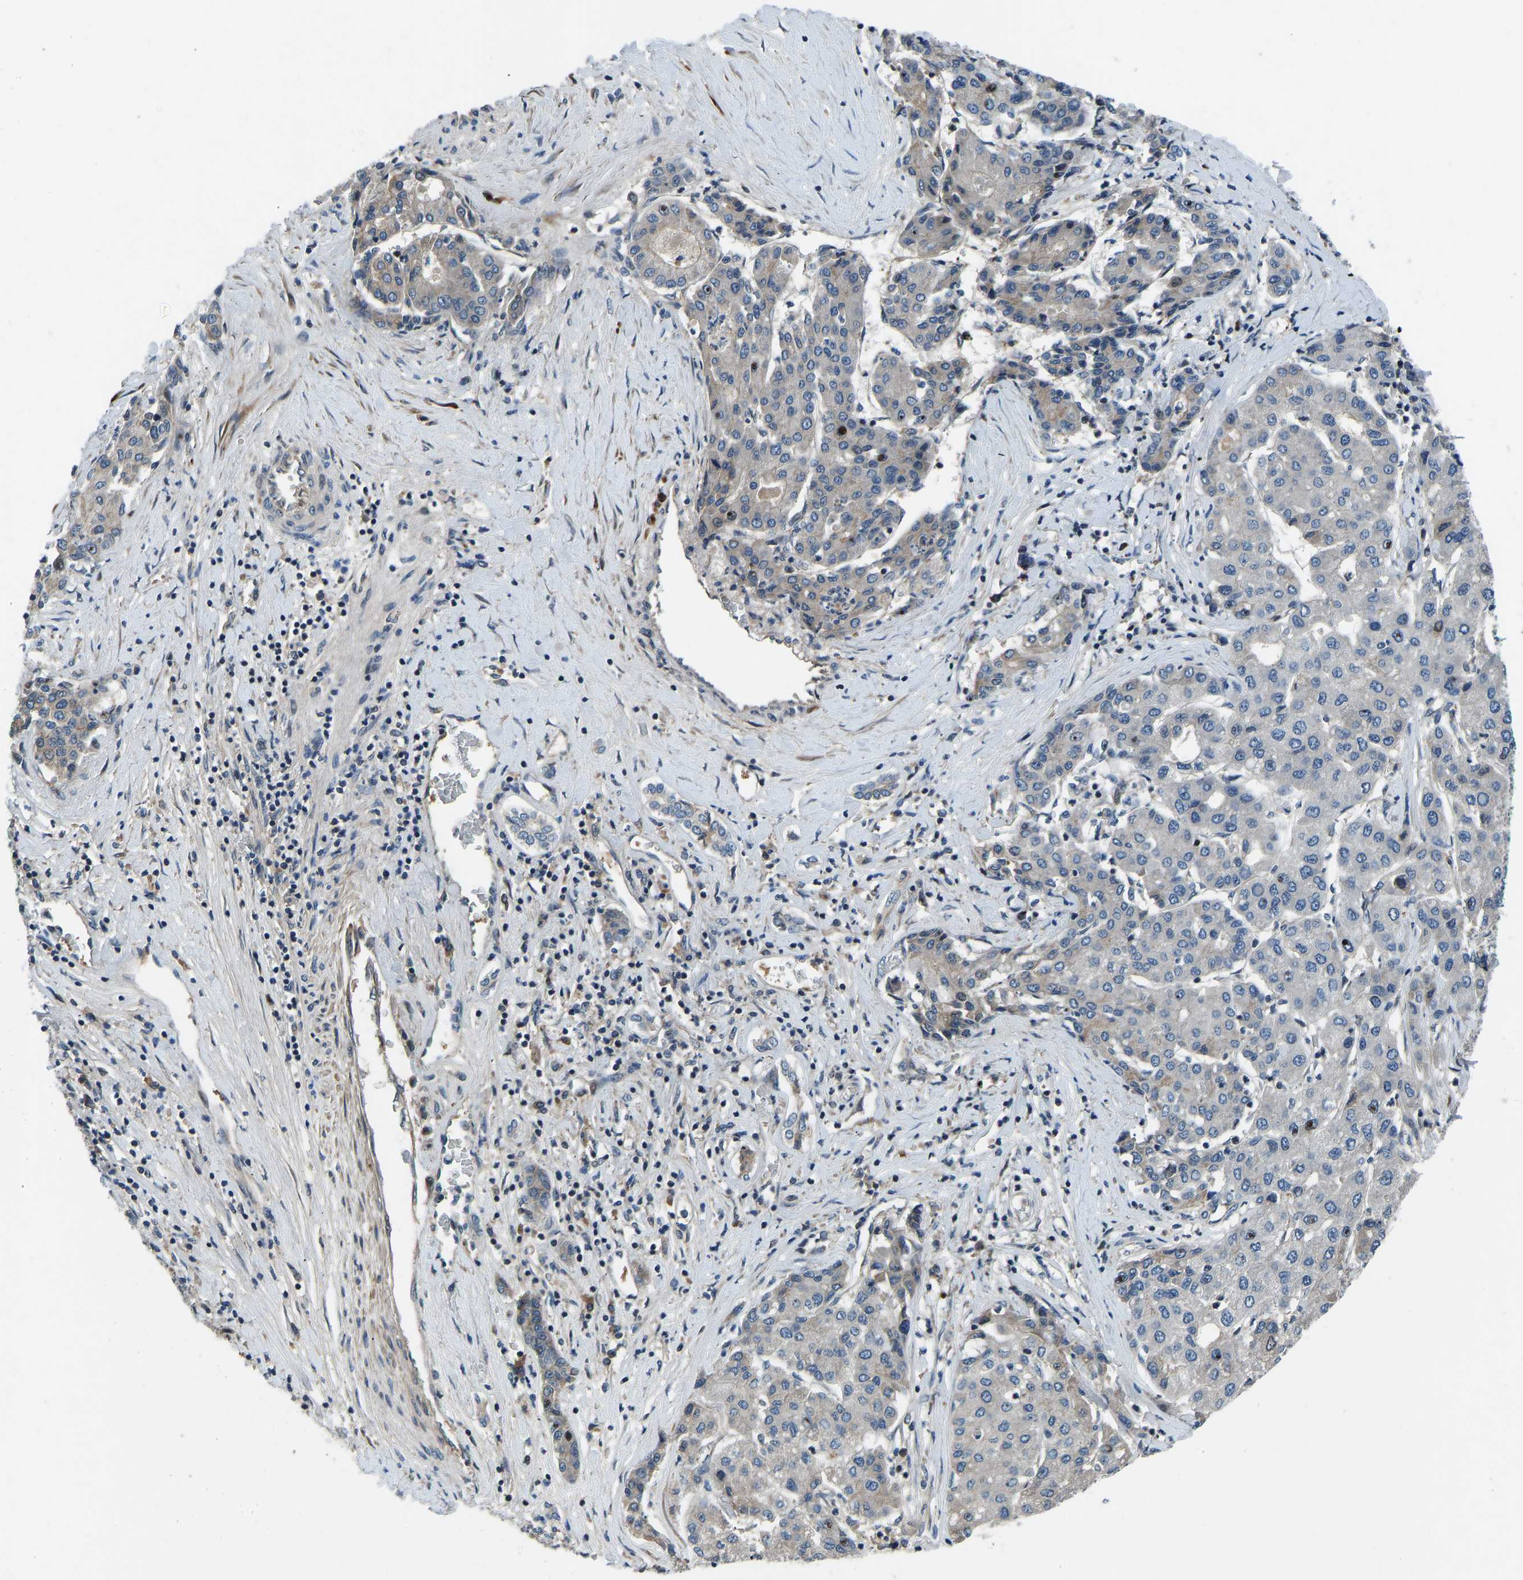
{"staining": {"intensity": "negative", "quantity": "none", "location": "none"}, "tissue": "liver cancer", "cell_type": "Tumor cells", "image_type": "cancer", "snomed": [{"axis": "morphology", "description": "Carcinoma, Hepatocellular, NOS"}, {"axis": "topography", "description": "Liver"}], "caption": "The immunohistochemistry (IHC) micrograph has no significant positivity in tumor cells of liver cancer (hepatocellular carcinoma) tissue.", "gene": "RLIM", "patient": {"sex": "male", "age": 65}}